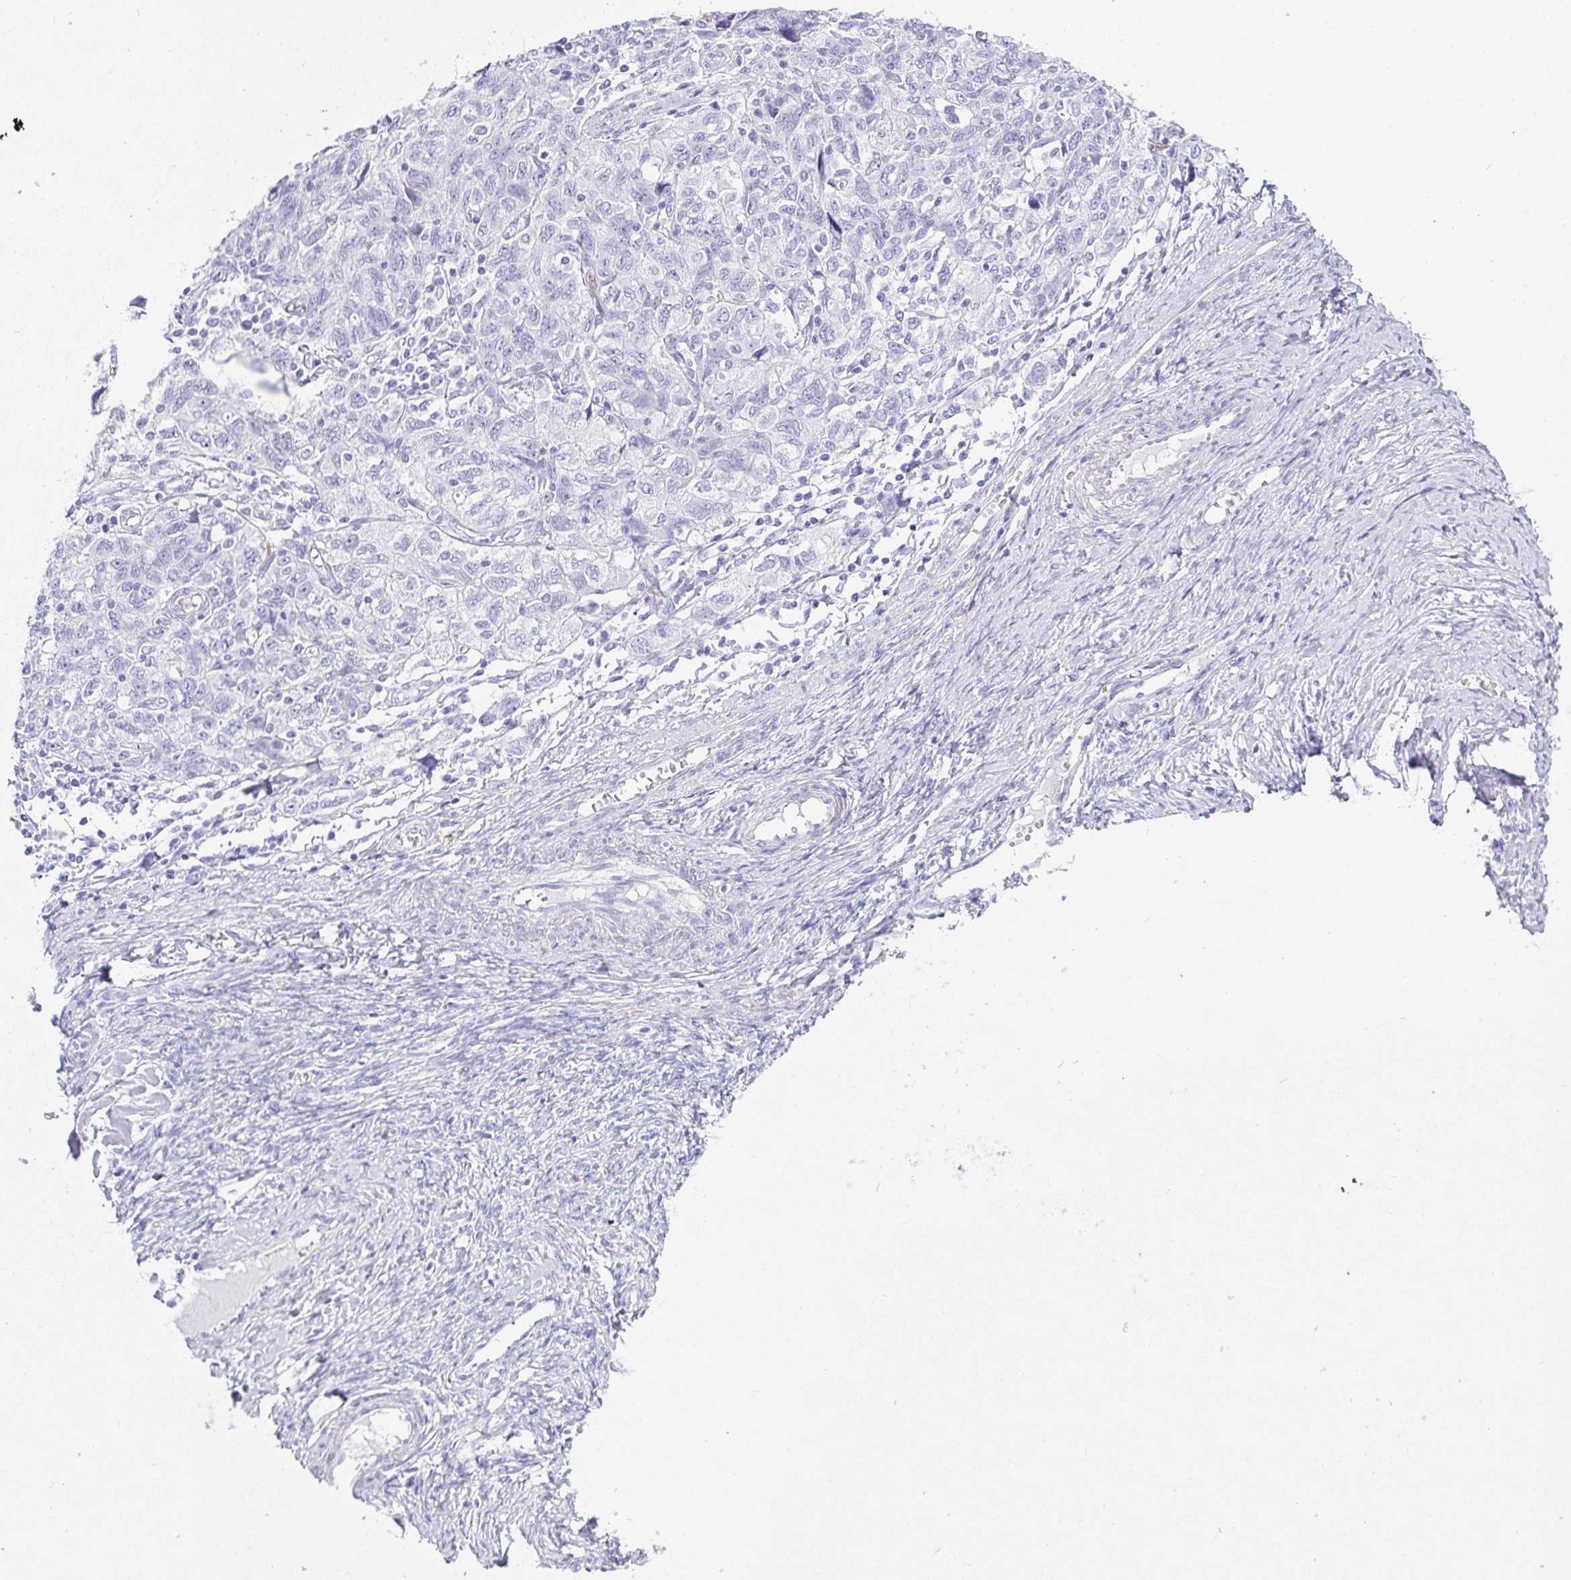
{"staining": {"intensity": "negative", "quantity": "none", "location": "none"}, "tissue": "ovarian cancer", "cell_type": "Tumor cells", "image_type": "cancer", "snomed": [{"axis": "morphology", "description": "Carcinoma, NOS"}, {"axis": "morphology", "description": "Cystadenocarcinoma, serous, NOS"}, {"axis": "topography", "description": "Ovary"}], "caption": "Tumor cells show no significant protein positivity in carcinoma (ovarian).", "gene": "PRND", "patient": {"sex": "female", "age": 69}}